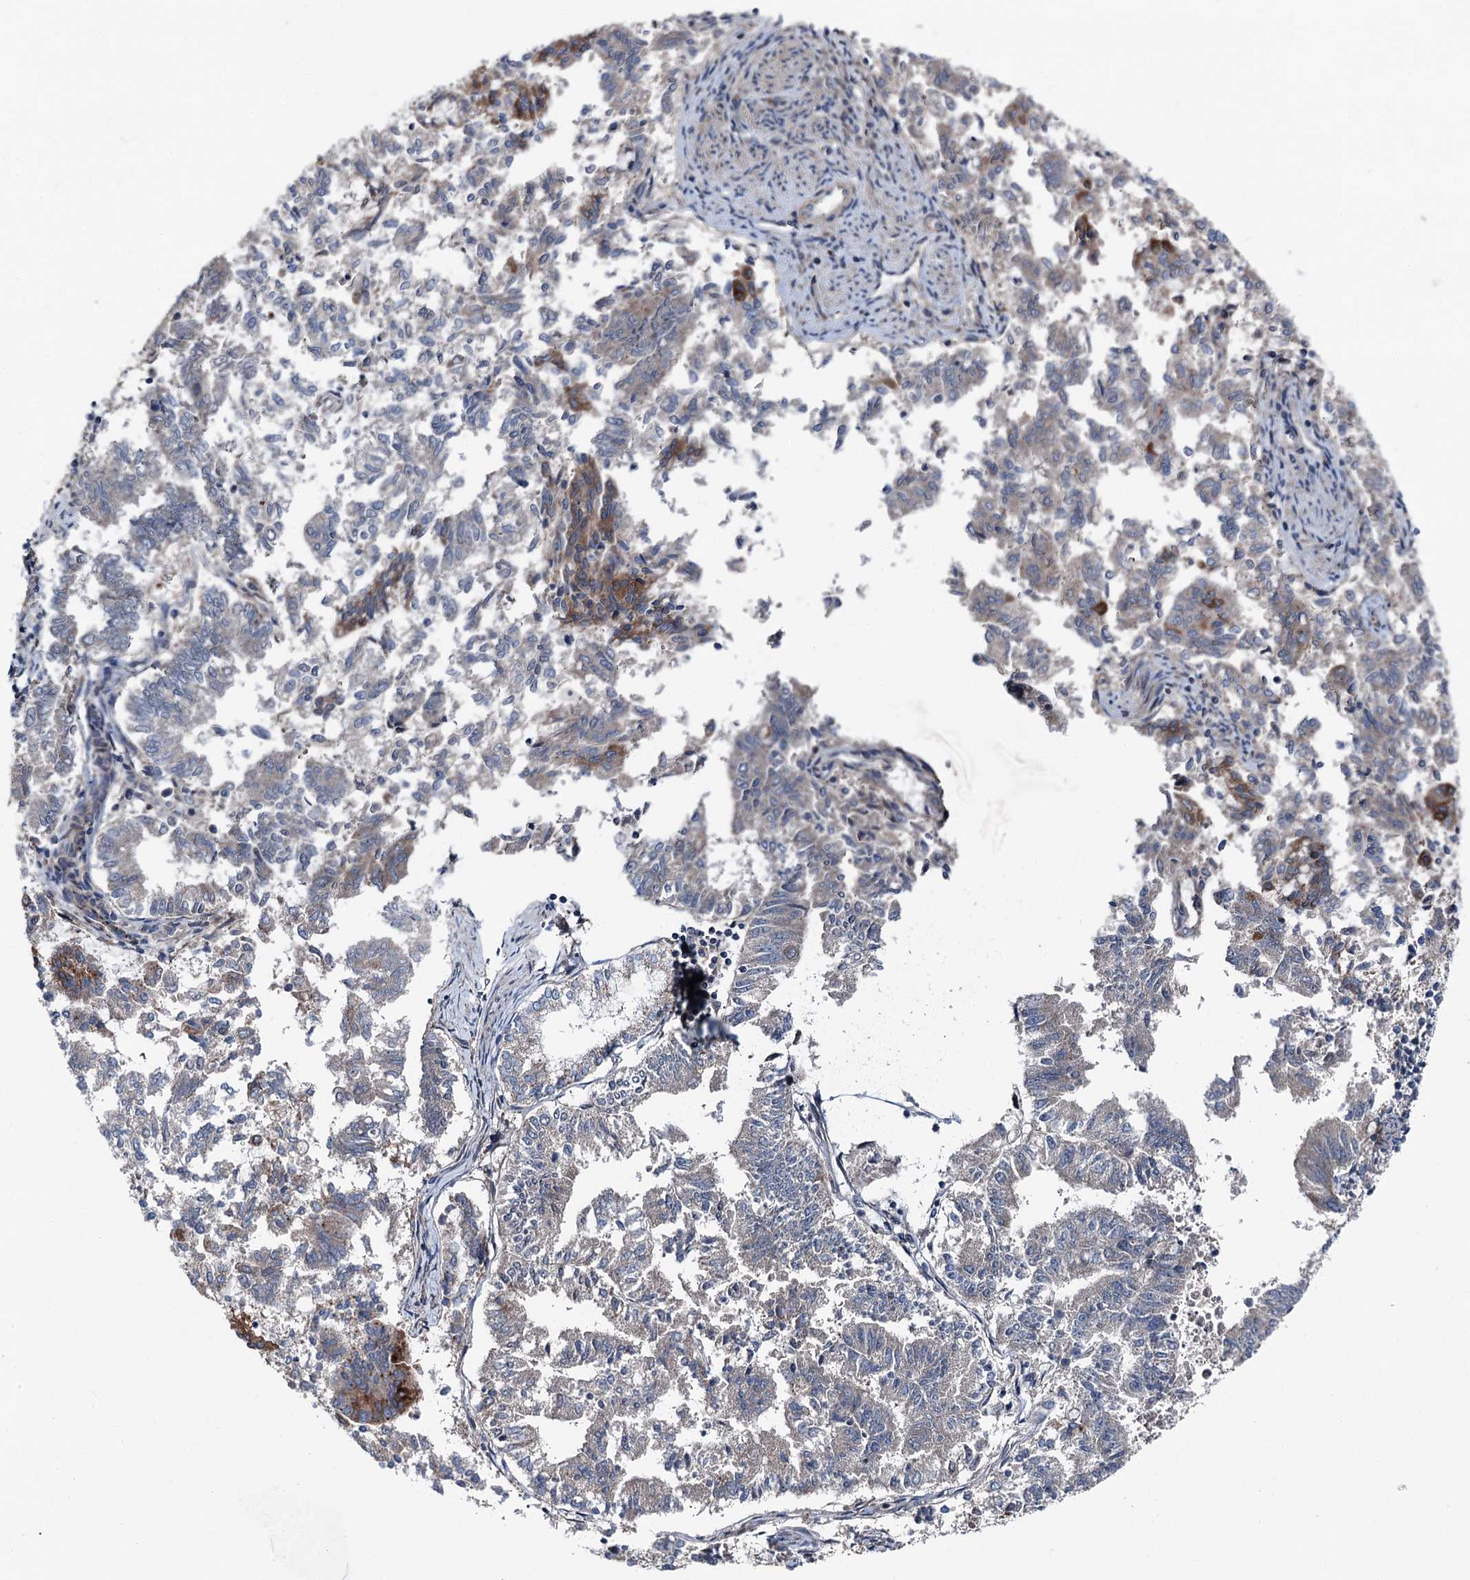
{"staining": {"intensity": "moderate", "quantity": "<25%", "location": "cytoplasmic/membranous"}, "tissue": "endometrial cancer", "cell_type": "Tumor cells", "image_type": "cancer", "snomed": [{"axis": "morphology", "description": "Adenocarcinoma, NOS"}, {"axis": "topography", "description": "Endometrium"}], "caption": "Endometrial cancer (adenocarcinoma) stained for a protein reveals moderate cytoplasmic/membranous positivity in tumor cells.", "gene": "POLR1D", "patient": {"sex": "female", "age": 79}}